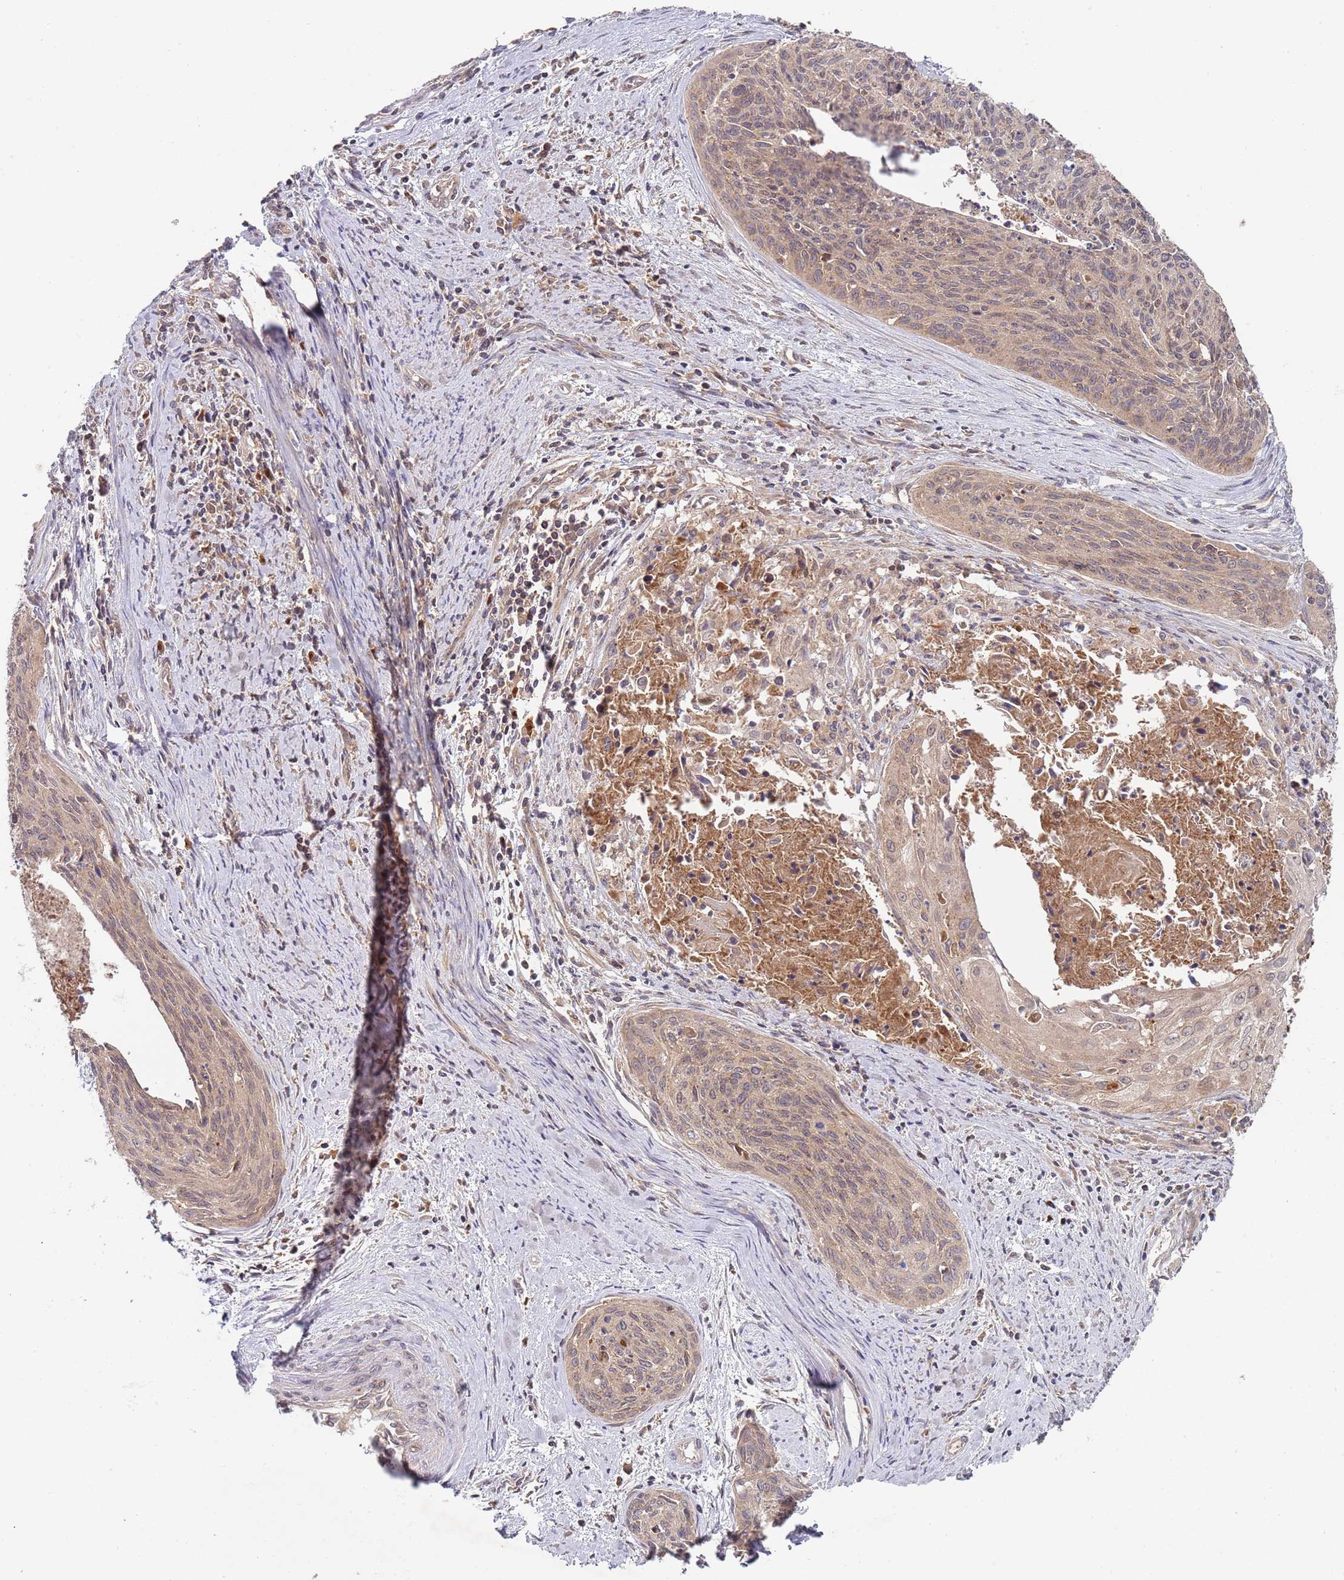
{"staining": {"intensity": "weak", "quantity": ">75%", "location": "cytoplasmic/membranous"}, "tissue": "cervical cancer", "cell_type": "Tumor cells", "image_type": "cancer", "snomed": [{"axis": "morphology", "description": "Squamous cell carcinoma, NOS"}, {"axis": "topography", "description": "Cervix"}], "caption": "A brown stain highlights weak cytoplasmic/membranous staining of a protein in human cervical cancer (squamous cell carcinoma) tumor cells.", "gene": "OR5A2", "patient": {"sex": "female", "age": 55}}